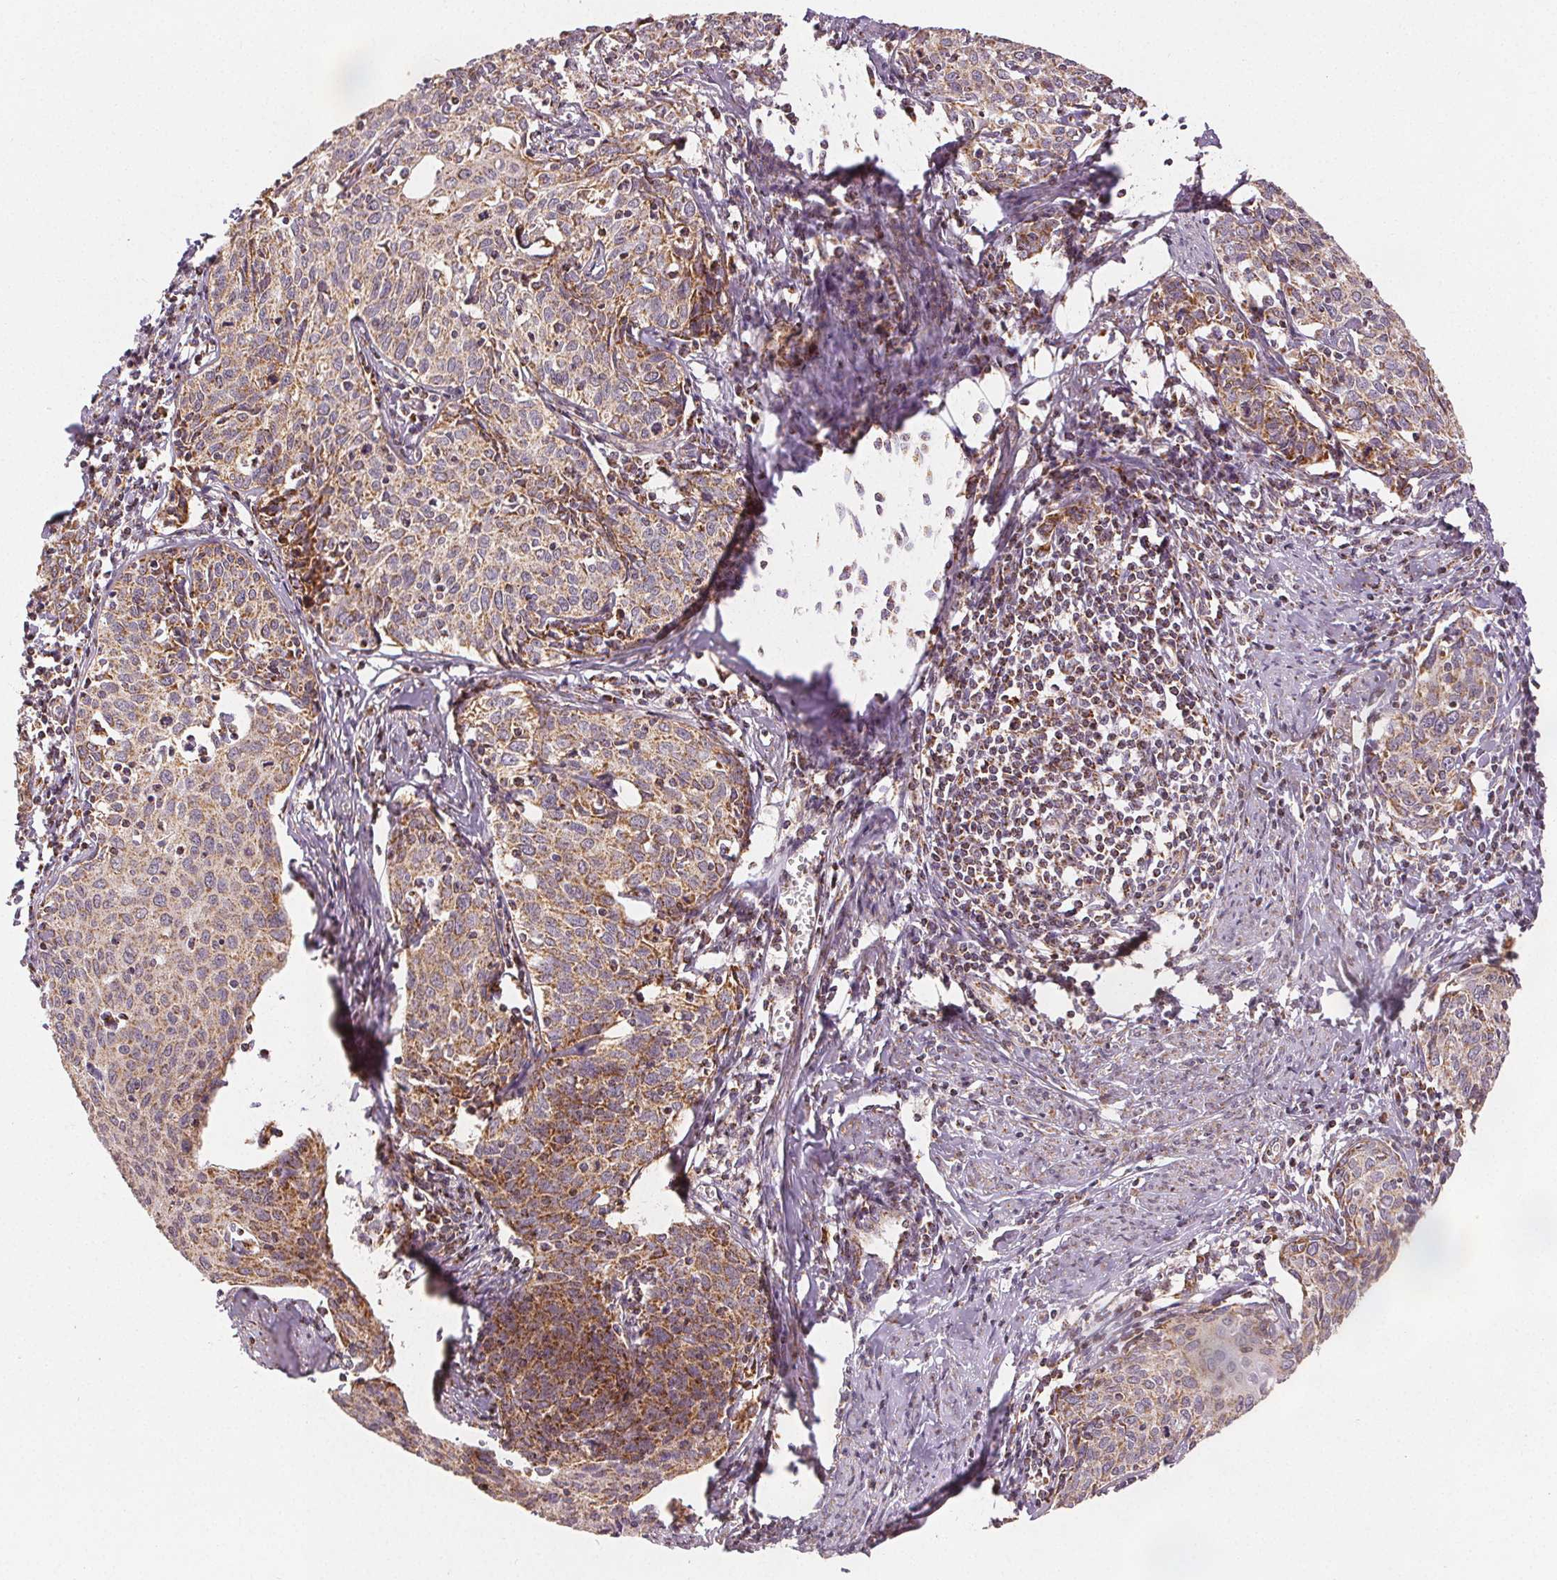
{"staining": {"intensity": "moderate", "quantity": "25%-75%", "location": "cytoplasmic/membranous"}, "tissue": "cervical cancer", "cell_type": "Tumor cells", "image_type": "cancer", "snomed": [{"axis": "morphology", "description": "Squamous cell carcinoma, NOS"}, {"axis": "topography", "description": "Cervix"}], "caption": "The image displays a brown stain indicating the presence of a protein in the cytoplasmic/membranous of tumor cells in cervical cancer (squamous cell carcinoma).", "gene": "SDHB", "patient": {"sex": "female", "age": 62}}